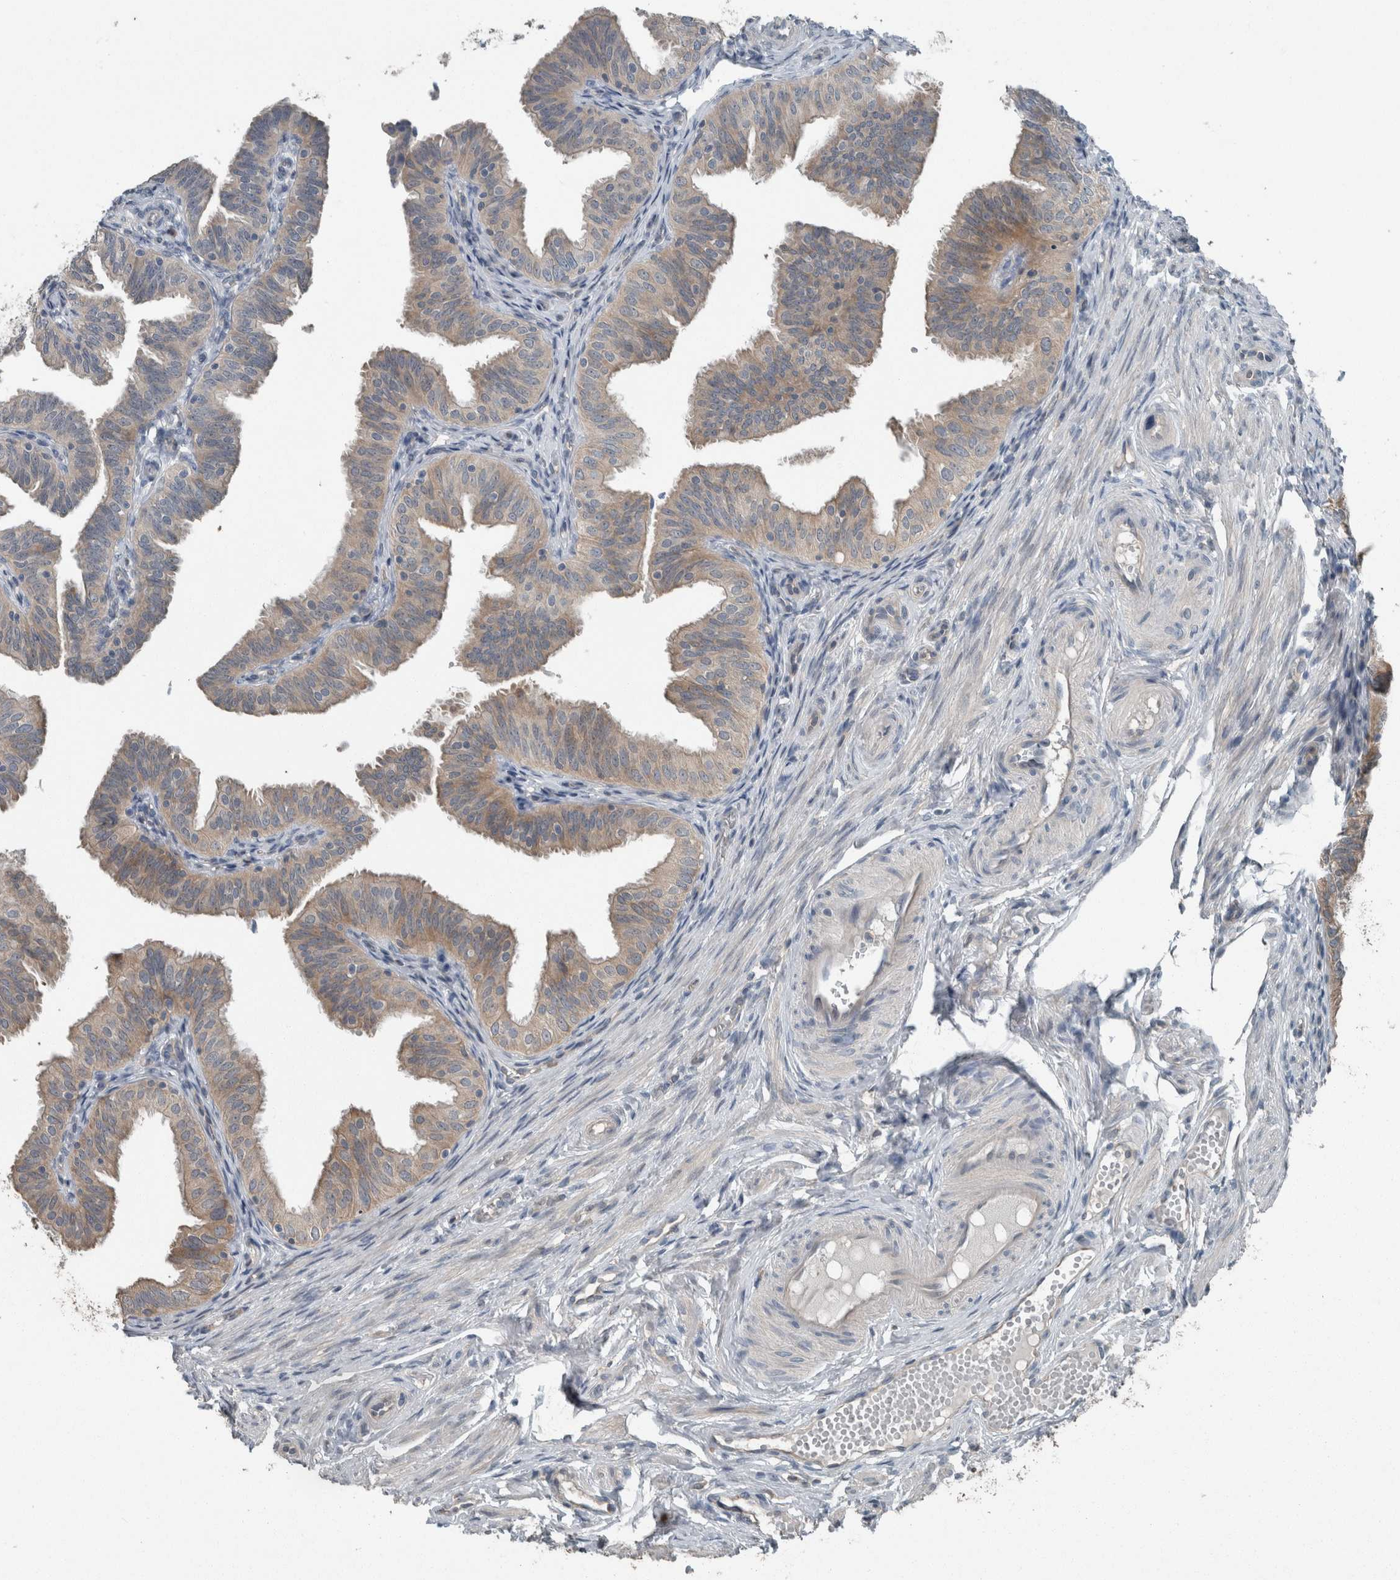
{"staining": {"intensity": "weak", "quantity": "25%-75%", "location": "cytoplasmic/membranous"}, "tissue": "fallopian tube", "cell_type": "Glandular cells", "image_type": "normal", "snomed": [{"axis": "morphology", "description": "Normal tissue, NOS"}, {"axis": "topography", "description": "Fallopian tube"}], "caption": "High-power microscopy captured an immunohistochemistry micrograph of normal fallopian tube, revealing weak cytoplasmic/membranous positivity in approximately 25%-75% of glandular cells.", "gene": "KNTC1", "patient": {"sex": "female", "age": 35}}